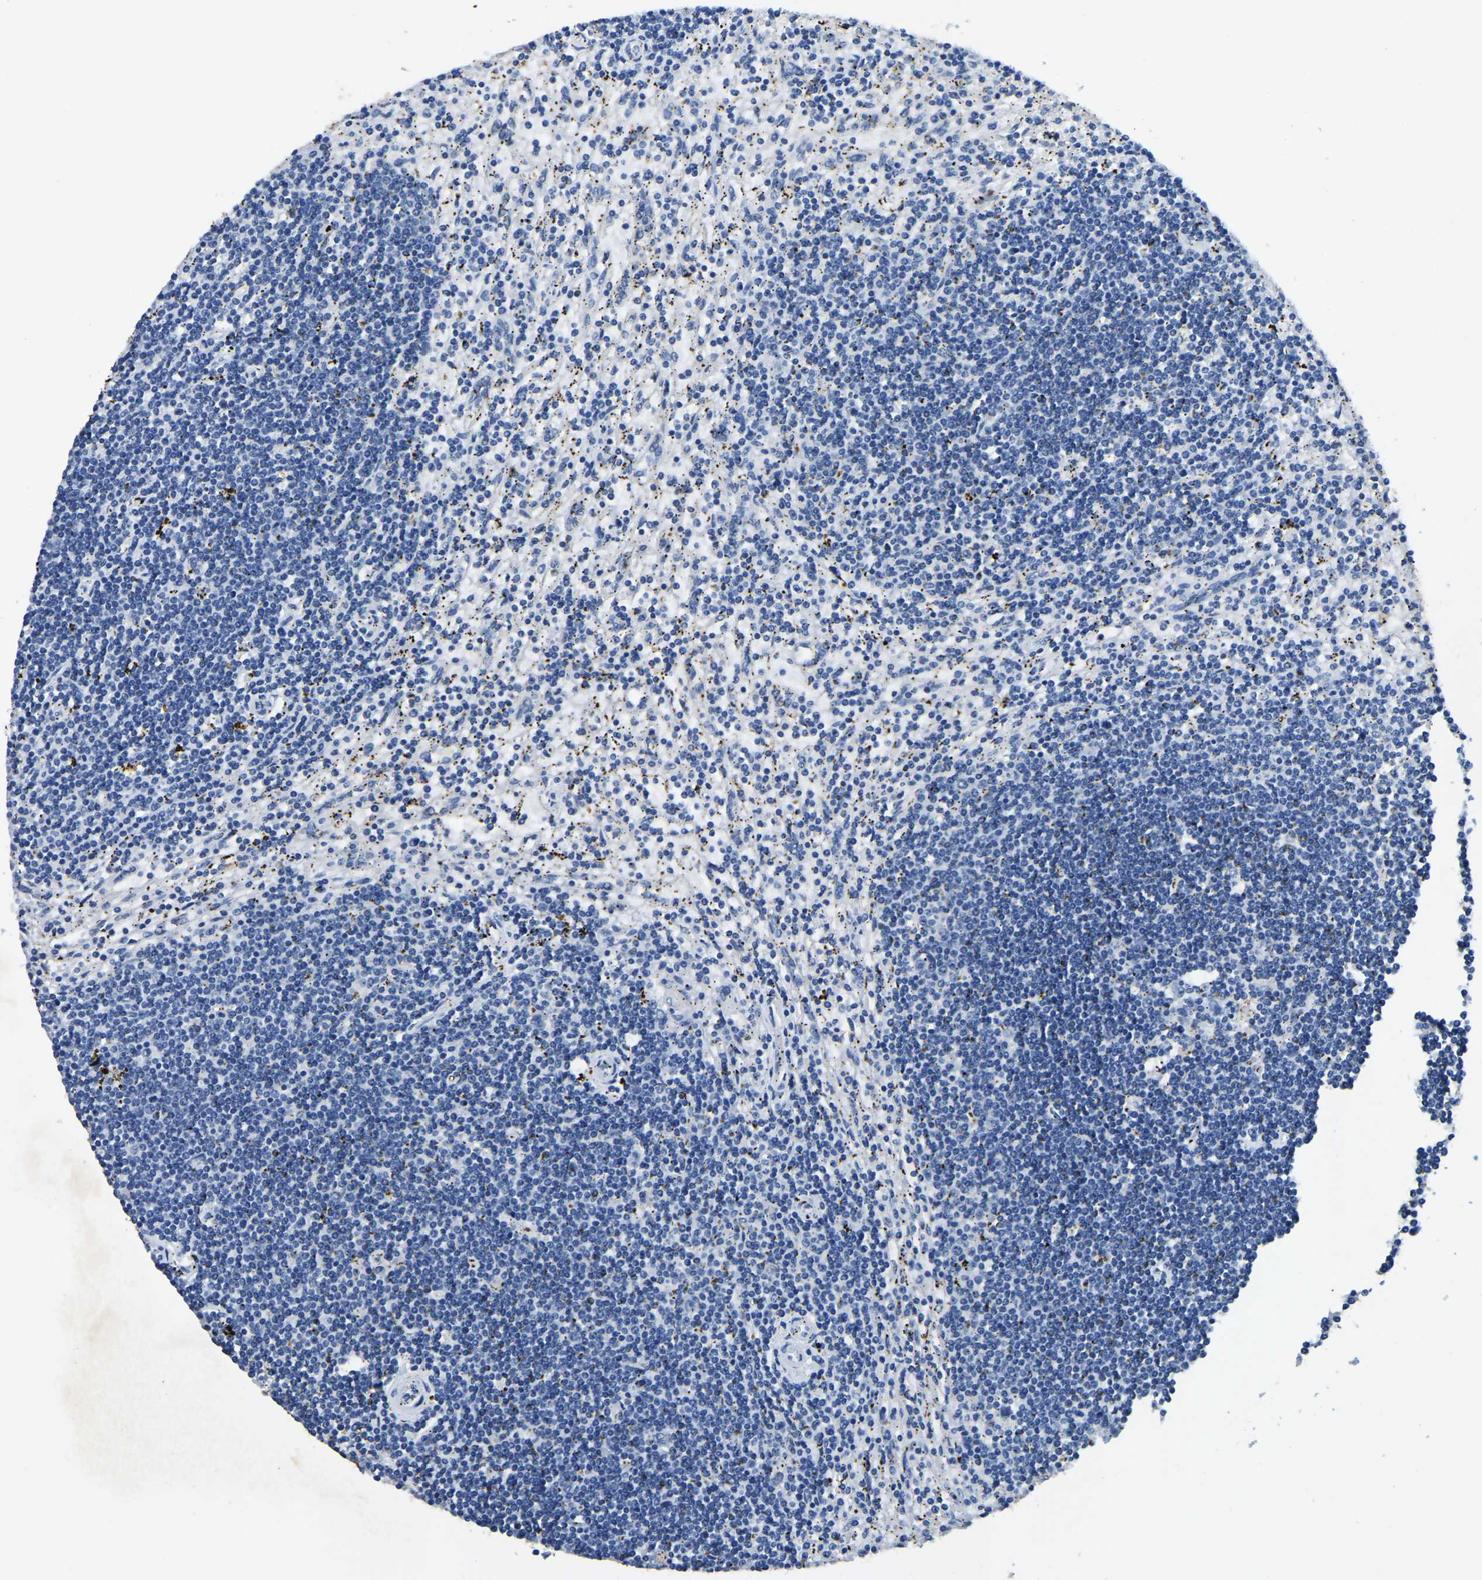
{"staining": {"intensity": "negative", "quantity": "none", "location": "none"}, "tissue": "lymphoma", "cell_type": "Tumor cells", "image_type": "cancer", "snomed": [{"axis": "morphology", "description": "Malignant lymphoma, non-Hodgkin's type, Low grade"}, {"axis": "topography", "description": "Spleen"}], "caption": "The micrograph reveals no staining of tumor cells in lymphoma.", "gene": "UBN2", "patient": {"sex": "male", "age": 76}}